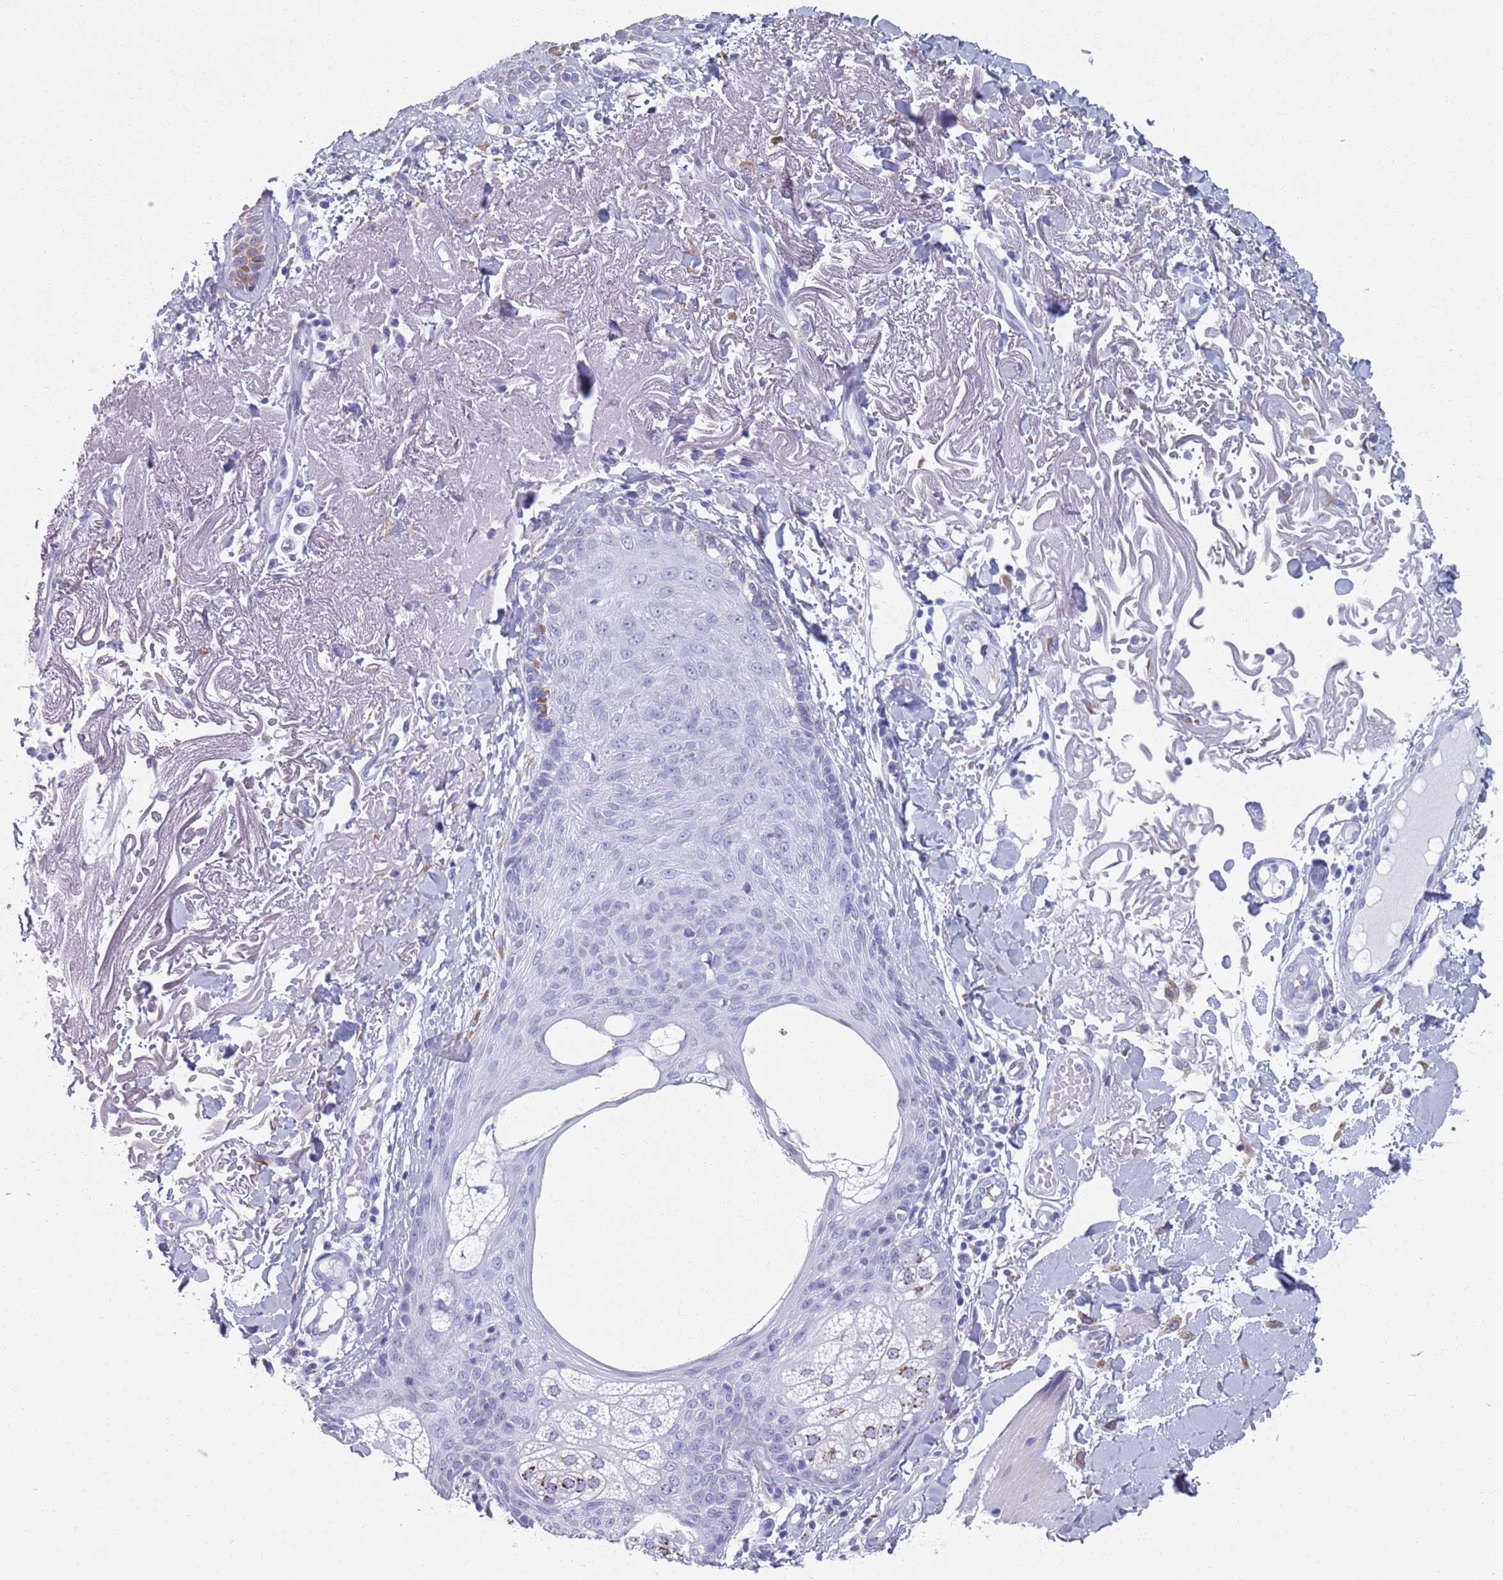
{"staining": {"intensity": "negative", "quantity": "none", "location": "none"}, "tissue": "skin cancer", "cell_type": "Tumor cells", "image_type": "cancer", "snomed": [{"axis": "morphology", "description": "Normal tissue, NOS"}, {"axis": "morphology", "description": "Squamous cell carcinoma, NOS"}, {"axis": "topography", "description": "Skin"}], "caption": "Tumor cells are negative for protein expression in human skin cancer.", "gene": "PLOD1", "patient": {"sex": "male", "age": 72}}